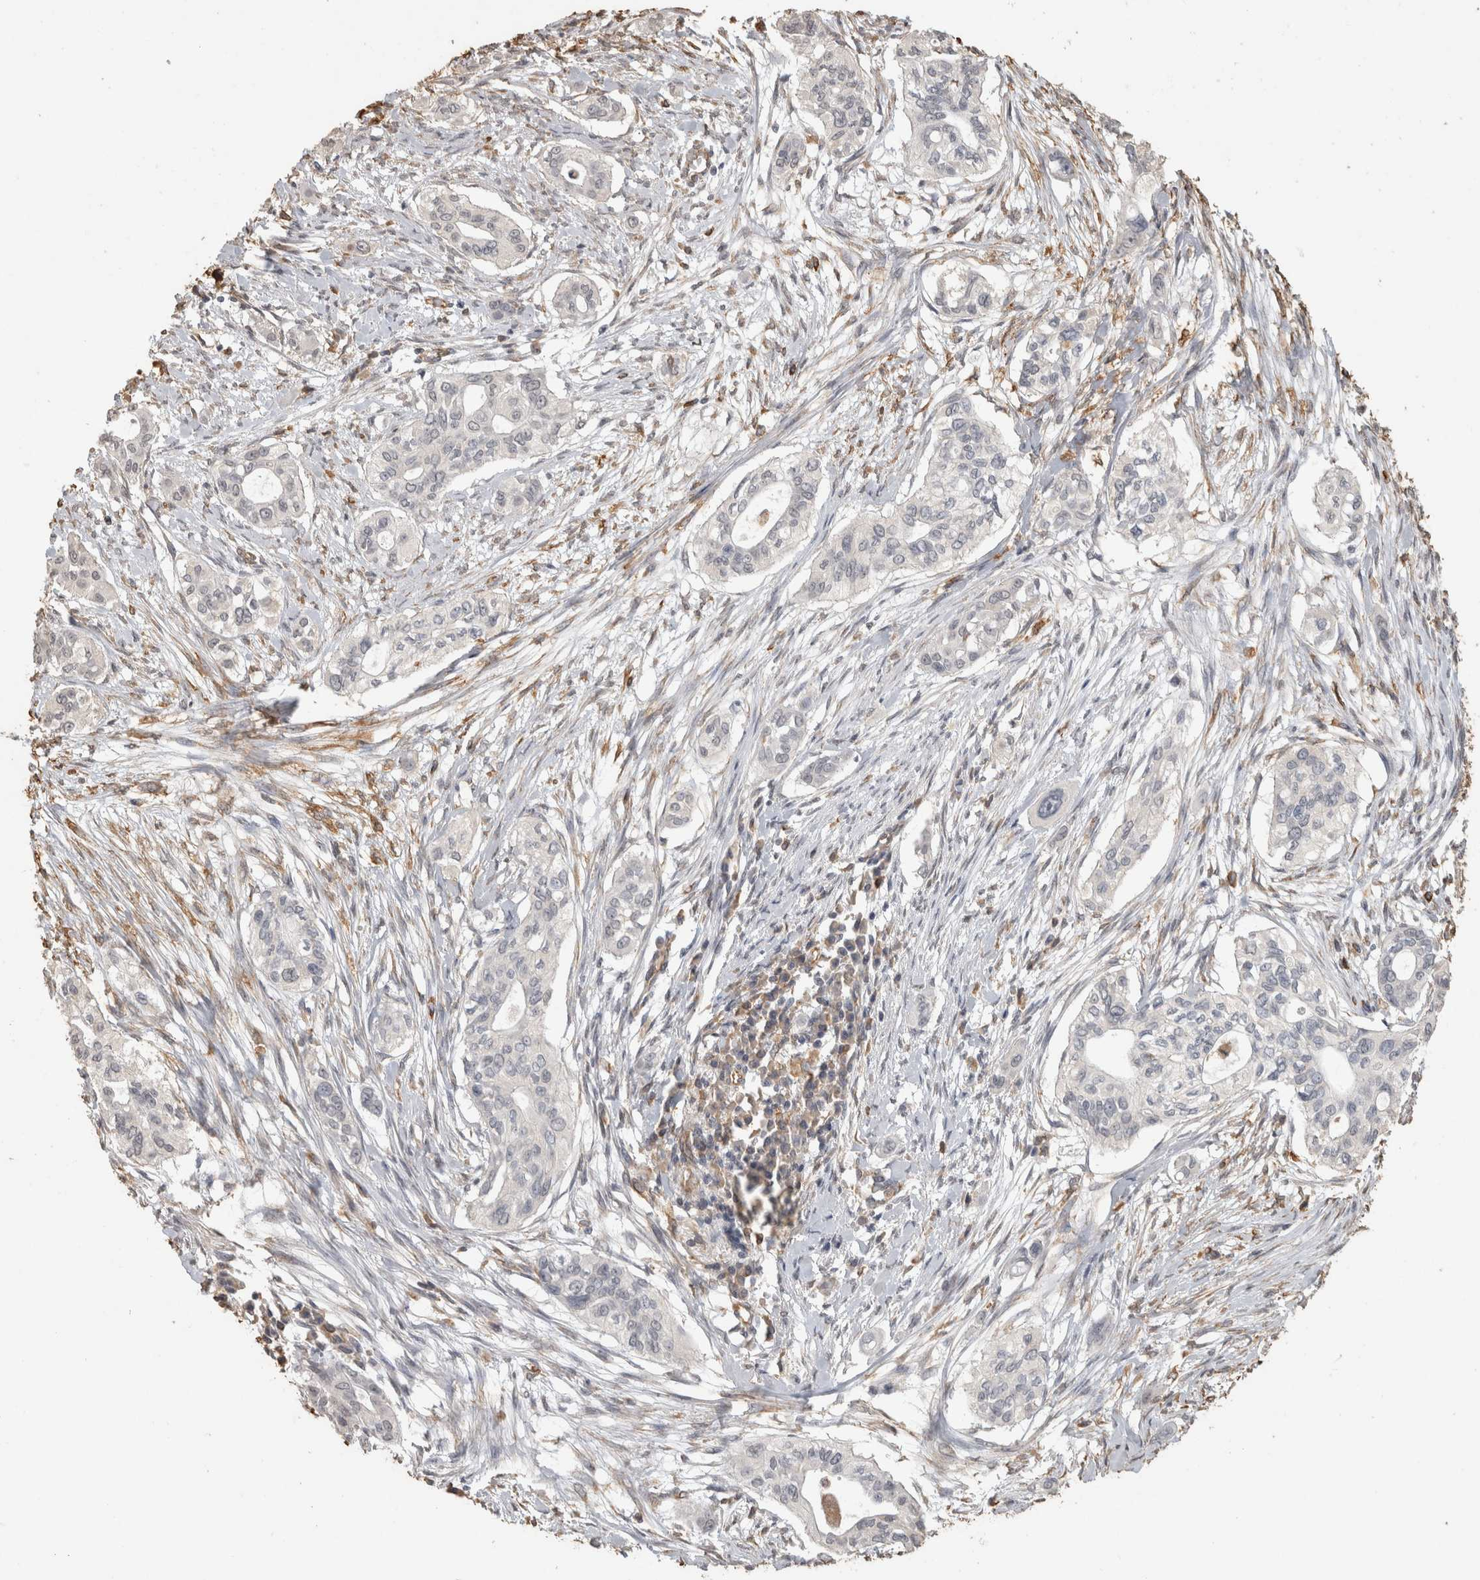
{"staining": {"intensity": "negative", "quantity": "none", "location": "none"}, "tissue": "pancreatic cancer", "cell_type": "Tumor cells", "image_type": "cancer", "snomed": [{"axis": "morphology", "description": "Adenocarcinoma, NOS"}, {"axis": "topography", "description": "Pancreas"}], "caption": "DAB (3,3'-diaminobenzidine) immunohistochemical staining of adenocarcinoma (pancreatic) reveals no significant positivity in tumor cells.", "gene": "REPS2", "patient": {"sex": "female", "age": 60}}